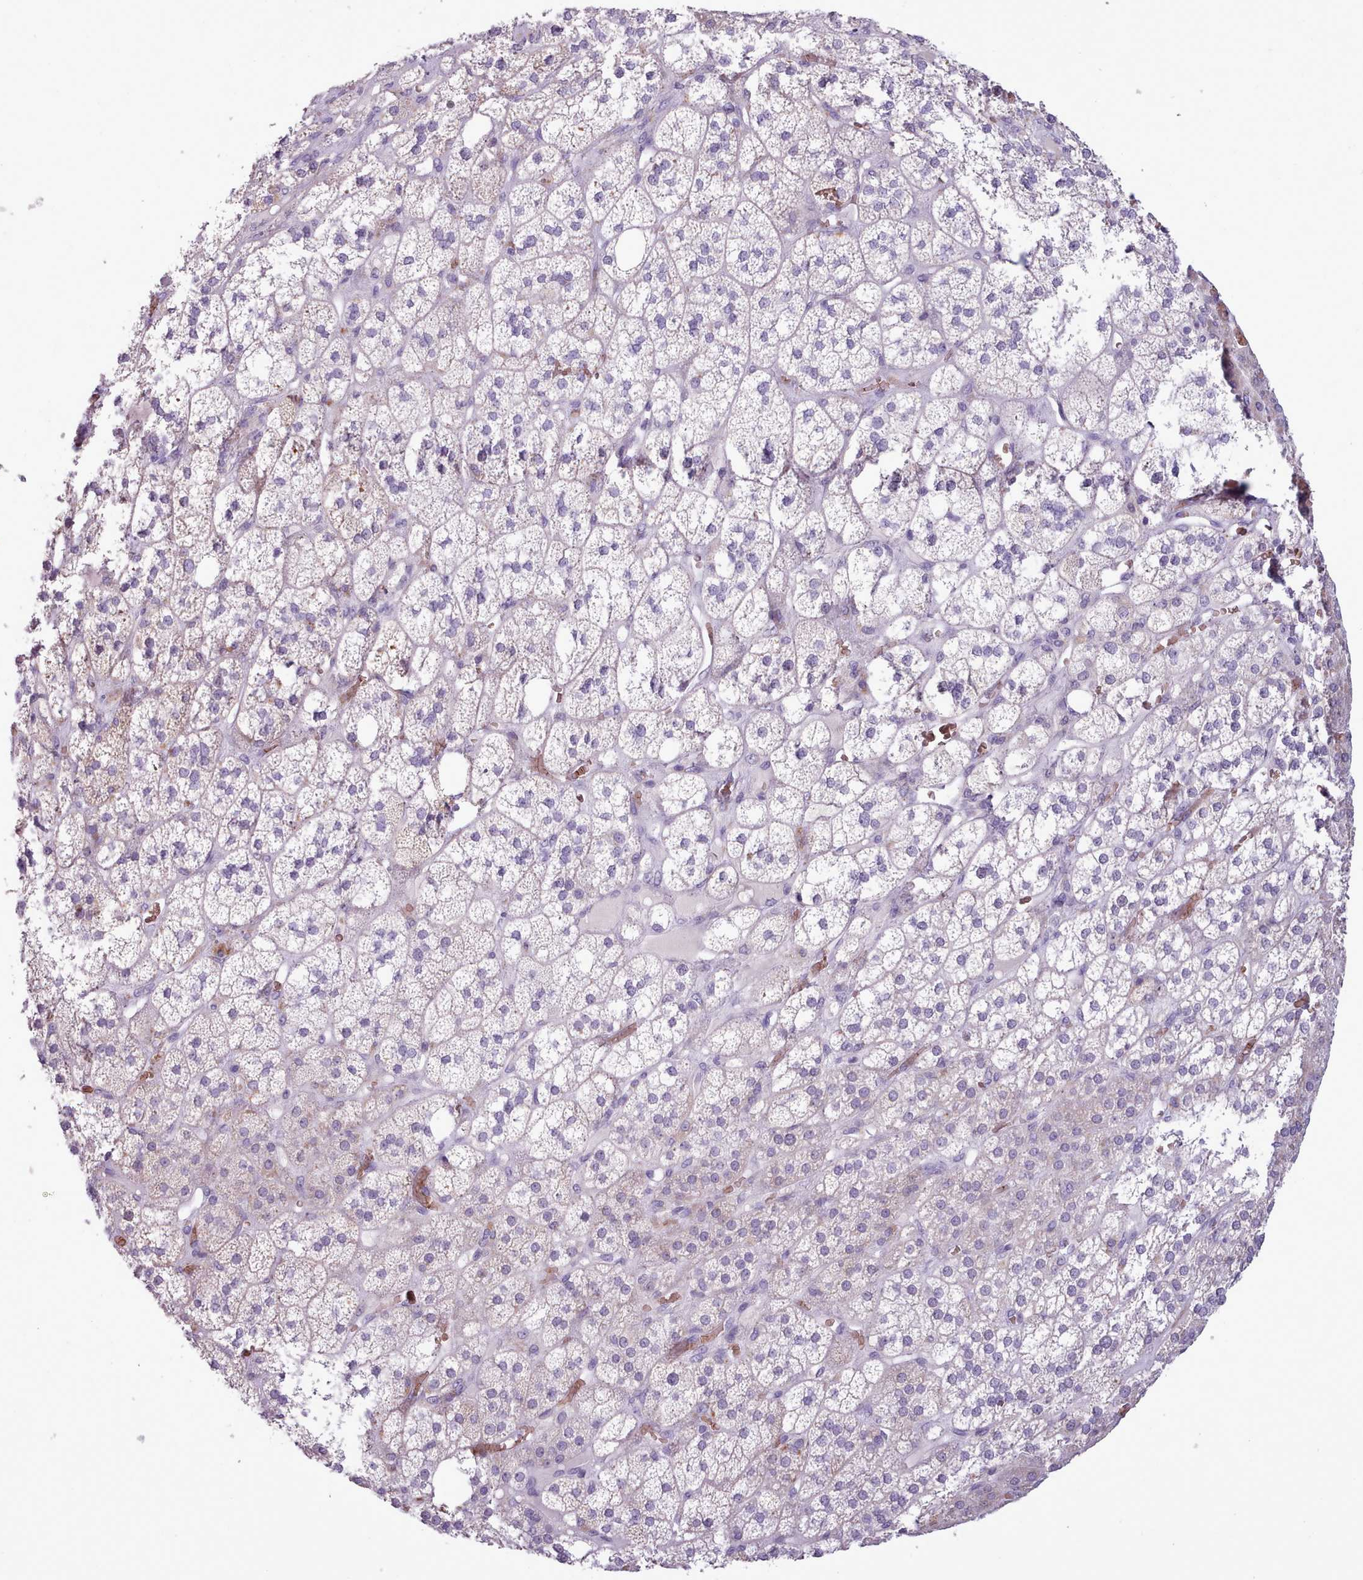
{"staining": {"intensity": "negative", "quantity": "none", "location": "none"}, "tissue": "adrenal gland", "cell_type": "Glandular cells", "image_type": "normal", "snomed": [{"axis": "morphology", "description": "Normal tissue, NOS"}, {"axis": "topography", "description": "Adrenal gland"}], "caption": "Benign adrenal gland was stained to show a protein in brown. There is no significant positivity in glandular cells. Nuclei are stained in blue.", "gene": "AK4P3", "patient": {"sex": "male", "age": 61}}